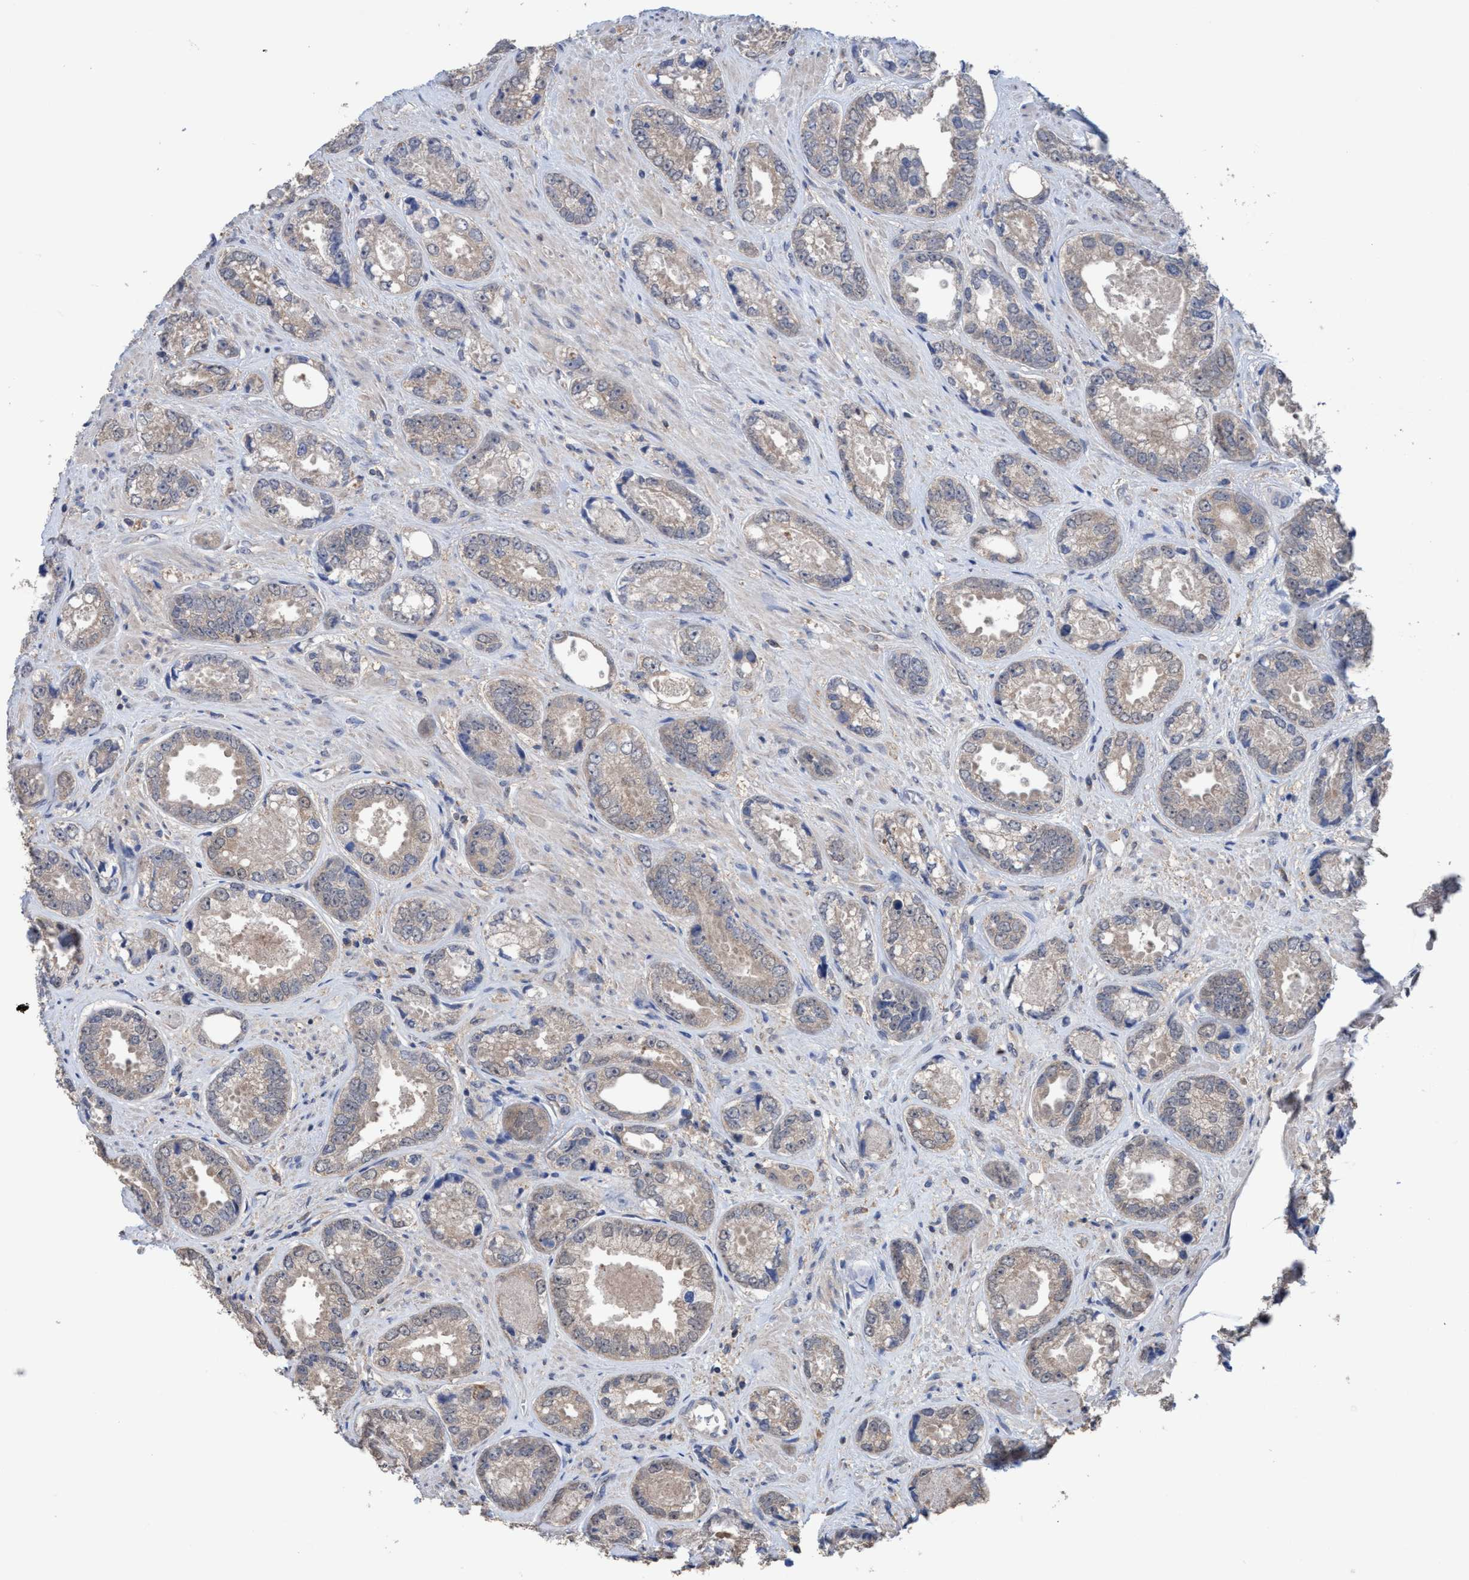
{"staining": {"intensity": "negative", "quantity": "none", "location": "none"}, "tissue": "prostate cancer", "cell_type": "Tumor cells", "image_type": "cancer", "snomed": [{"axis": "morphology", "description": "Adenocarcinoma, High grade"}, {"axis": "topography", "description": "Prostate"}], "caption": "Immunohistochemistry image of neoplastic tissue: adenocarcinoma (high-grade) (prostate) stained with DAB (3,3'-diaminobenzidine) displays no significant protein staining in tumor cells. (Stains: DAB (3,3'-diaminobenzidine) immunohistochemistry (IHC) with hematoxylin counter stain, Microscopy: brightfield microscopy at high magnification).", "gene": "GLOD4", "patient": {"sex": "male", "age": 61}}